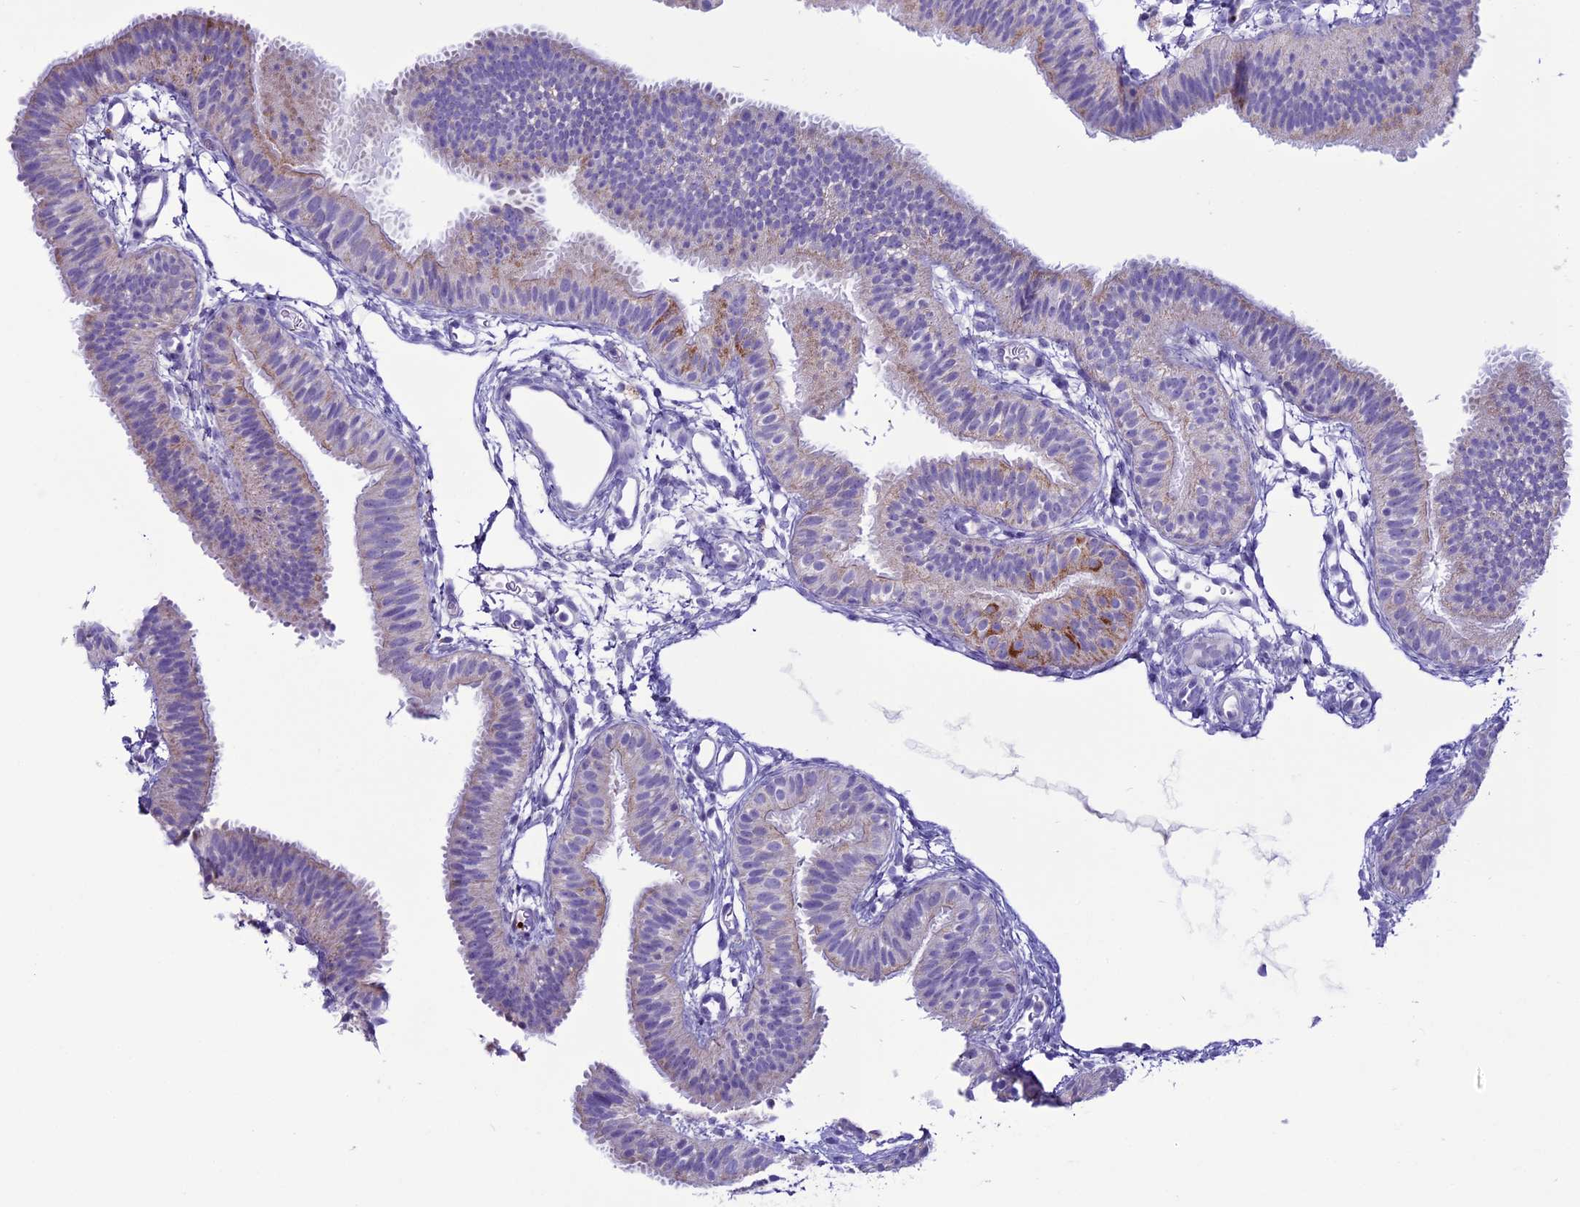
{"staining": {"intensity": "moderate", "quantity": "<25%", "location": "cytoplasmic/membranous"}, "tissue": "fallopian tube", "cell_type": "Glandular cells", "image_type": "normal", "snomed": [{"axis": "morphology", "description": "Normal tissue, NOS"}, {"axis": "topography", "description": "Fallopian tube"}], "caption": "IHC (DAB) staining of unremarkable human fallopian tube reveals moderate cytoplasmic/membranous protein positivity in about <25% of glandular cells.", "gene": "C21orf140", "patient": {"sex": "female", "age": 35}}